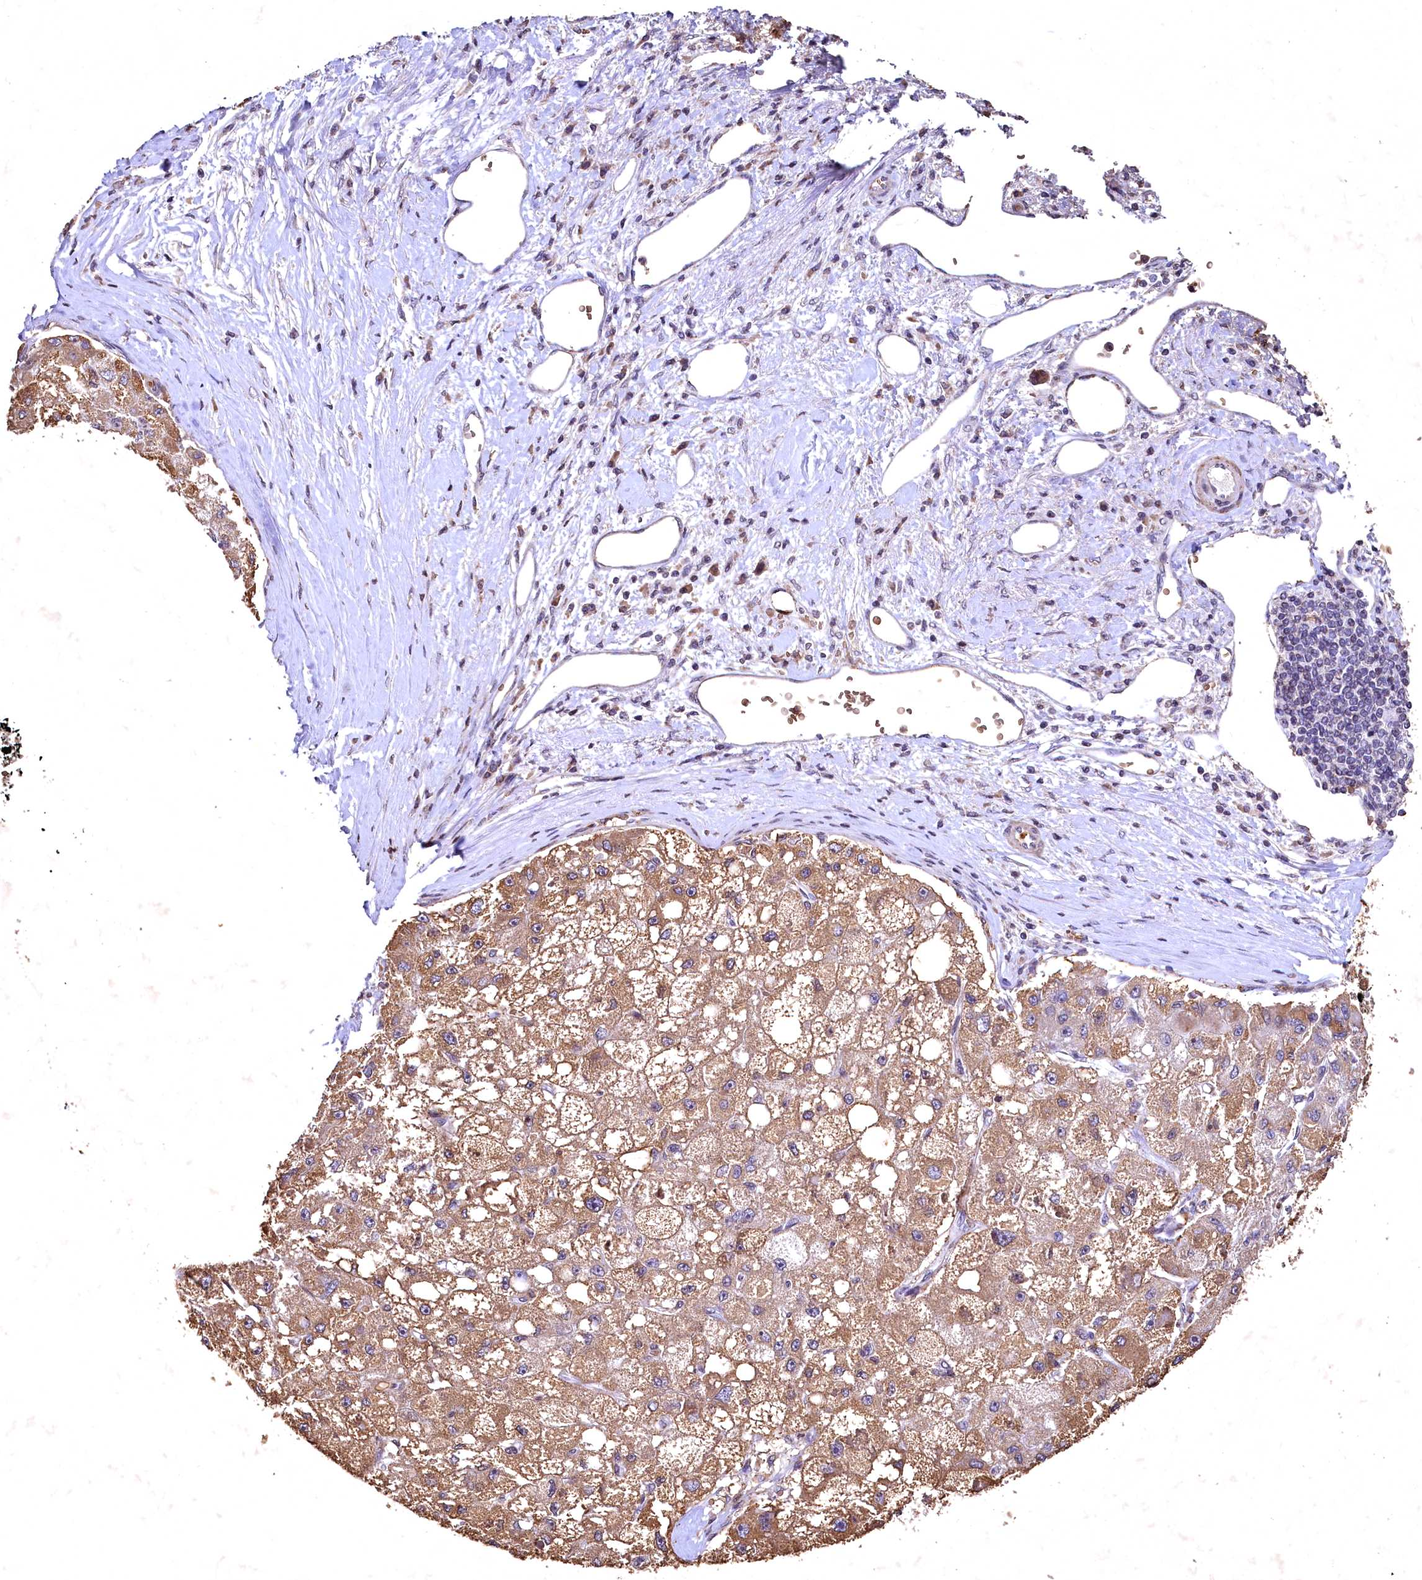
{"staining": {"intensity": "moderate", "quantity": ">75%", "location": "cytoplasmic/membranous"}, "tissue": "liver cancer", "cell_type": "Tumor cells", "image_type": "cancer", "snomed": [{"axis": "morphology", "description": "Carcinoma, Hepatocellular, NOS"}, {"axis": "topography", "description": "Liver"}], "caption": "Protein analysis of liver cancer tissue displays moderate cytoplasmic/membranous staining in about >75% of tumor cells.", "gene": "SPTA1", "patient": {"sex": "male", "age": 80}}